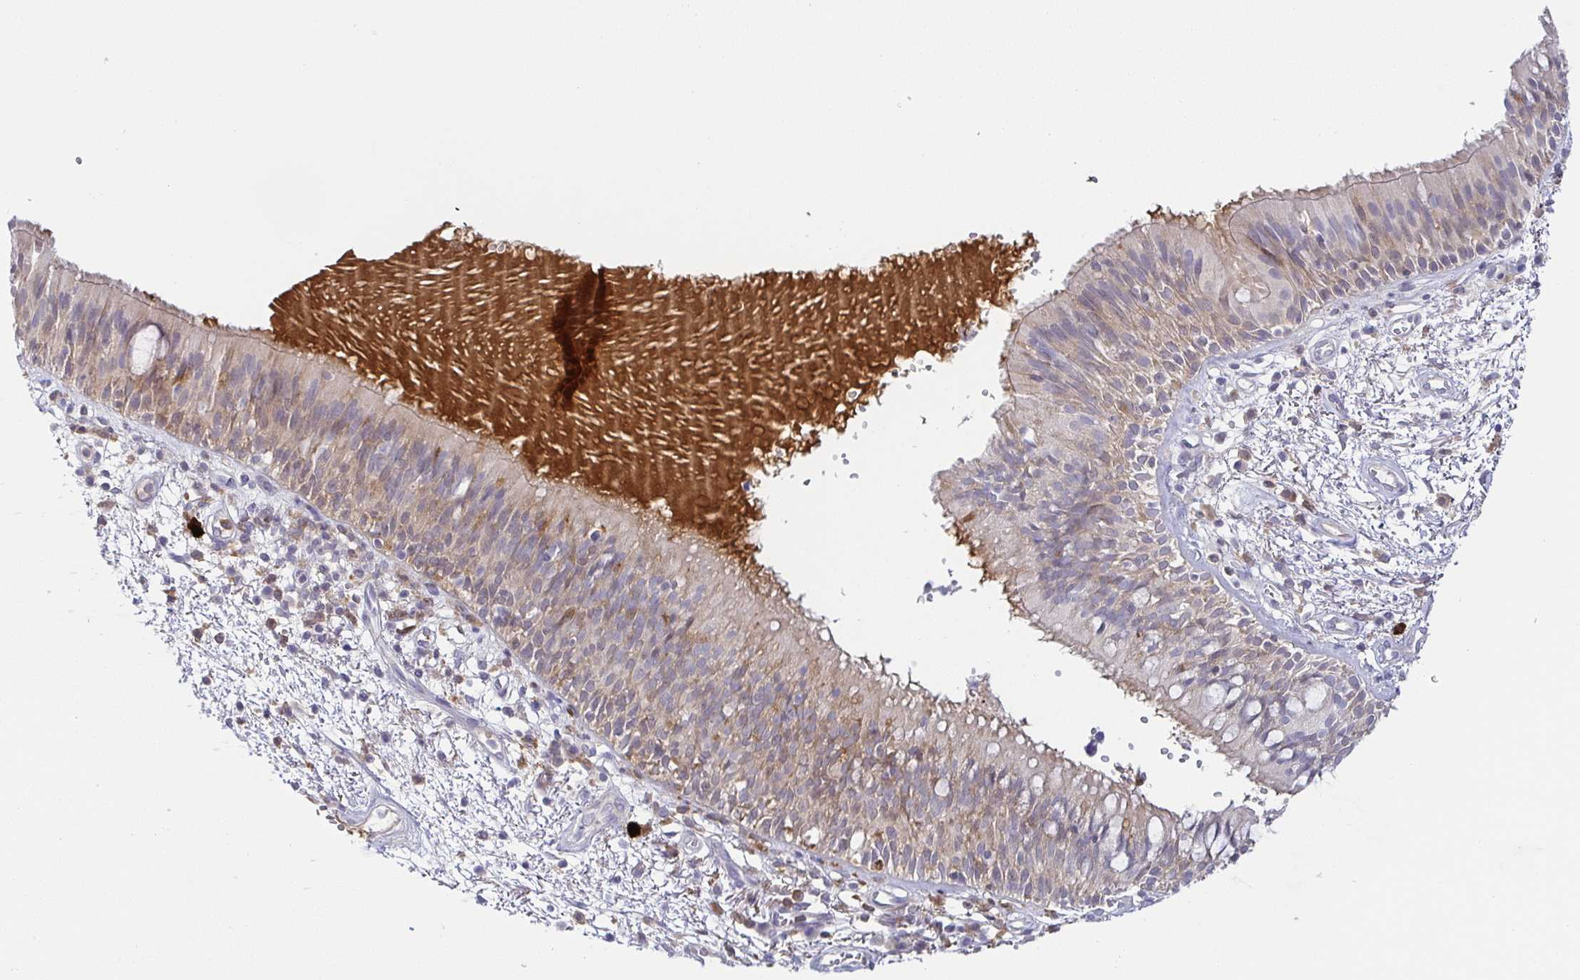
{"staining": {"intensity": "weak", "quantity": "<25%", "location": "cytoplasmic/membranous"}, "tissue": "bronchus", "cell_type": "Respiratory epithelial cells", "image_type": "normal", "snomed": [{"axis": "morphology", "description": "Normal tissue, NOS"}, {"axis": "morphology", "description": "Squamous cell carcinoma, NOS"}, {"axis": "topography", "description": "Cartilage tissue"}, {"axis": "topography", "description": "Bronchus"}, {"axis": "topography", "description": "Lung"}], "caption": "Immunohistochemistry (IHC) histopathology image of normal bronchus: human bronchus stained with DAB exhibits no significant protein positivity in respiratory epithelial cells.", "gene": "RNASE7", "patient": {"sex": "male", "age": 66}}